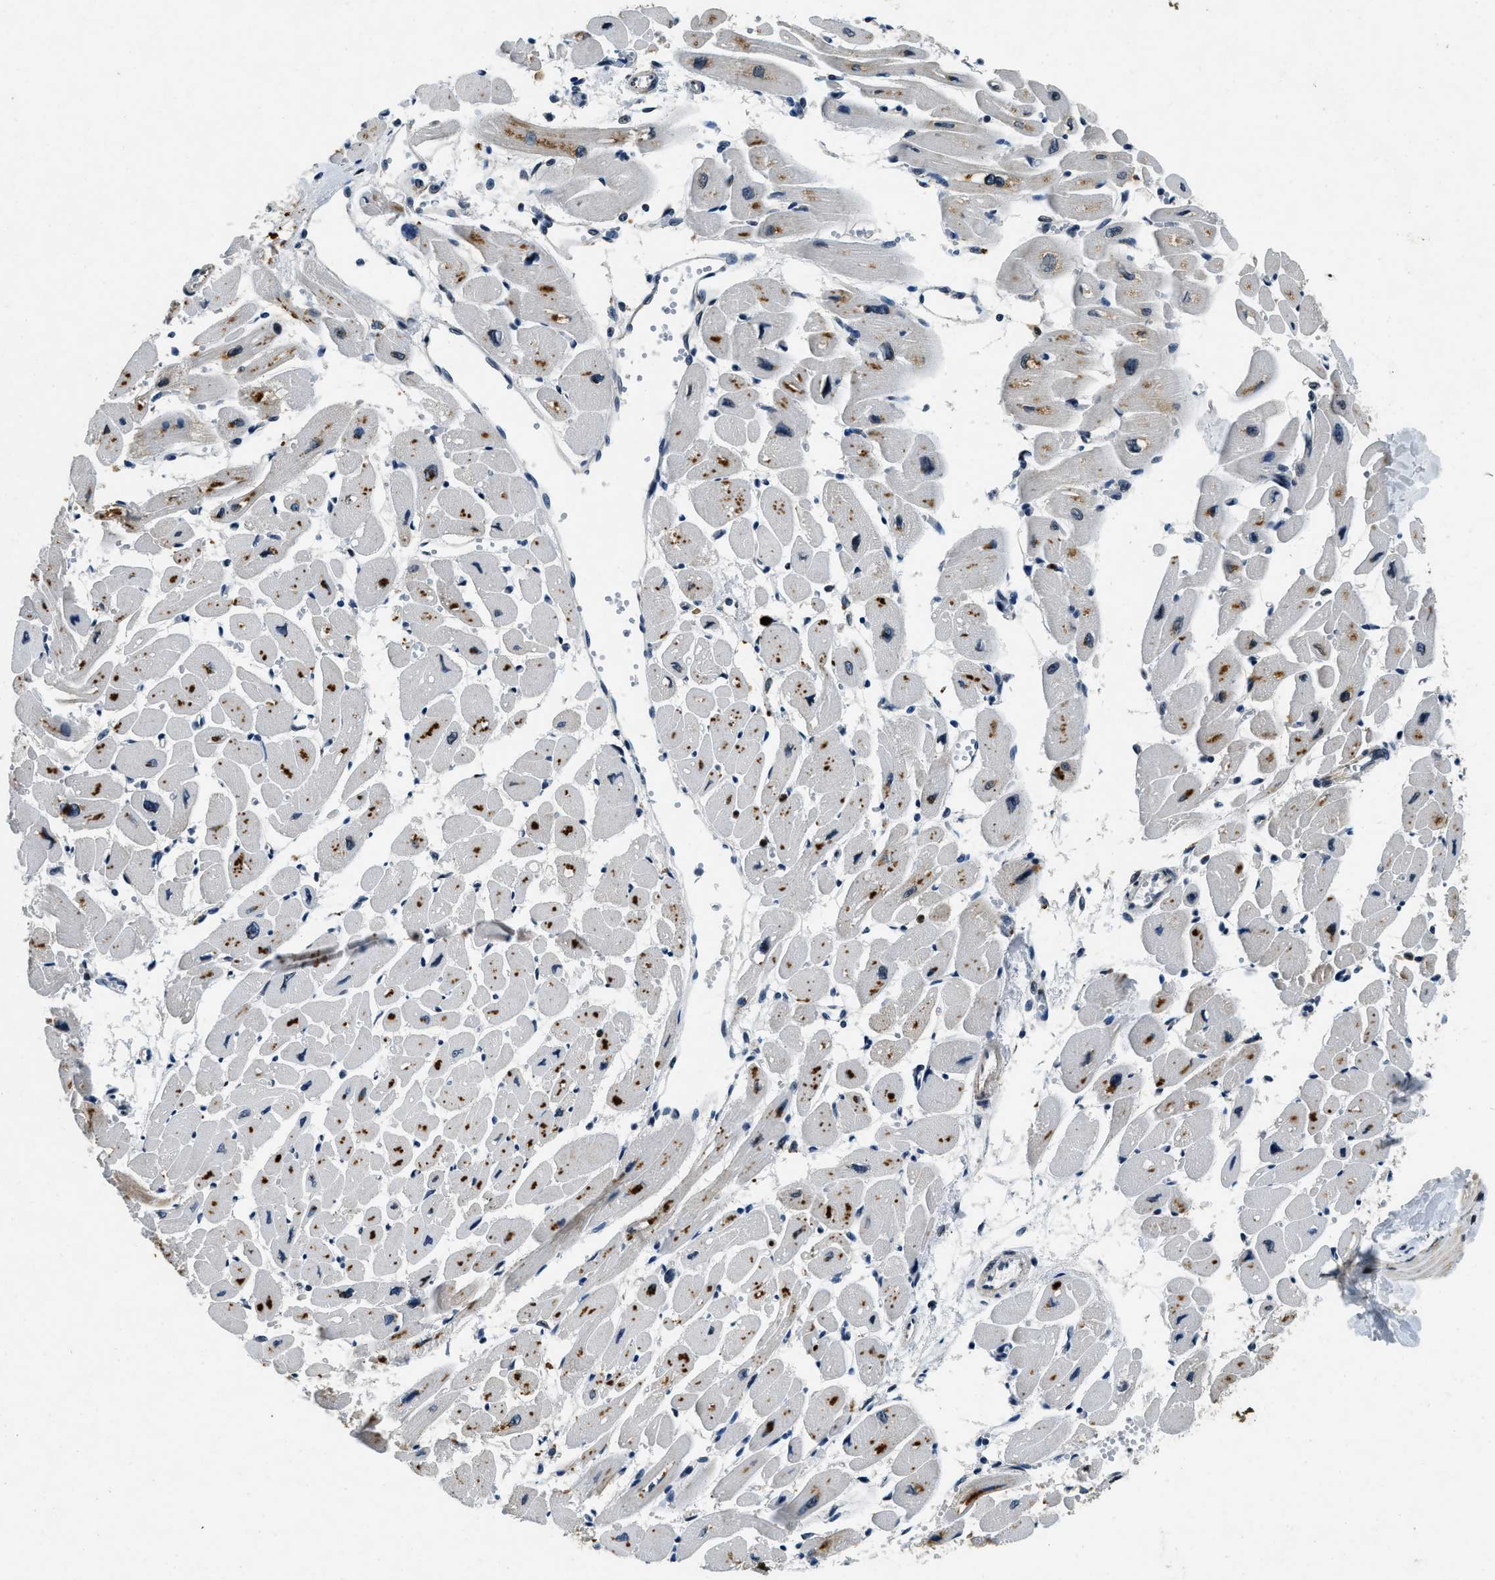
{"staining": {"intensity": "weak", "quantity": "<25%", "location": "nuclear"}, "tissue": "heart muscle", "cell_type": "Cardiomyocytes", "image_type": "normal", "snomed": [{"axis": "morphology", "description": "Normal tissue, NOS"}, {"axis": "topography", "description": "Heart"}], "caption": "Immunohistochemistry of normal human heart muscle shows no staining in cardiomyocytes. (Stains: DAB (3,3'-diaminobenzidine) immunohistochemistry (IHC) with hematoxylin counter stain, Microscopy: brightfield microscopy at high magnification).", "gene": "ZC3HC1", "patient": {"sex": "female", "age": 54}}